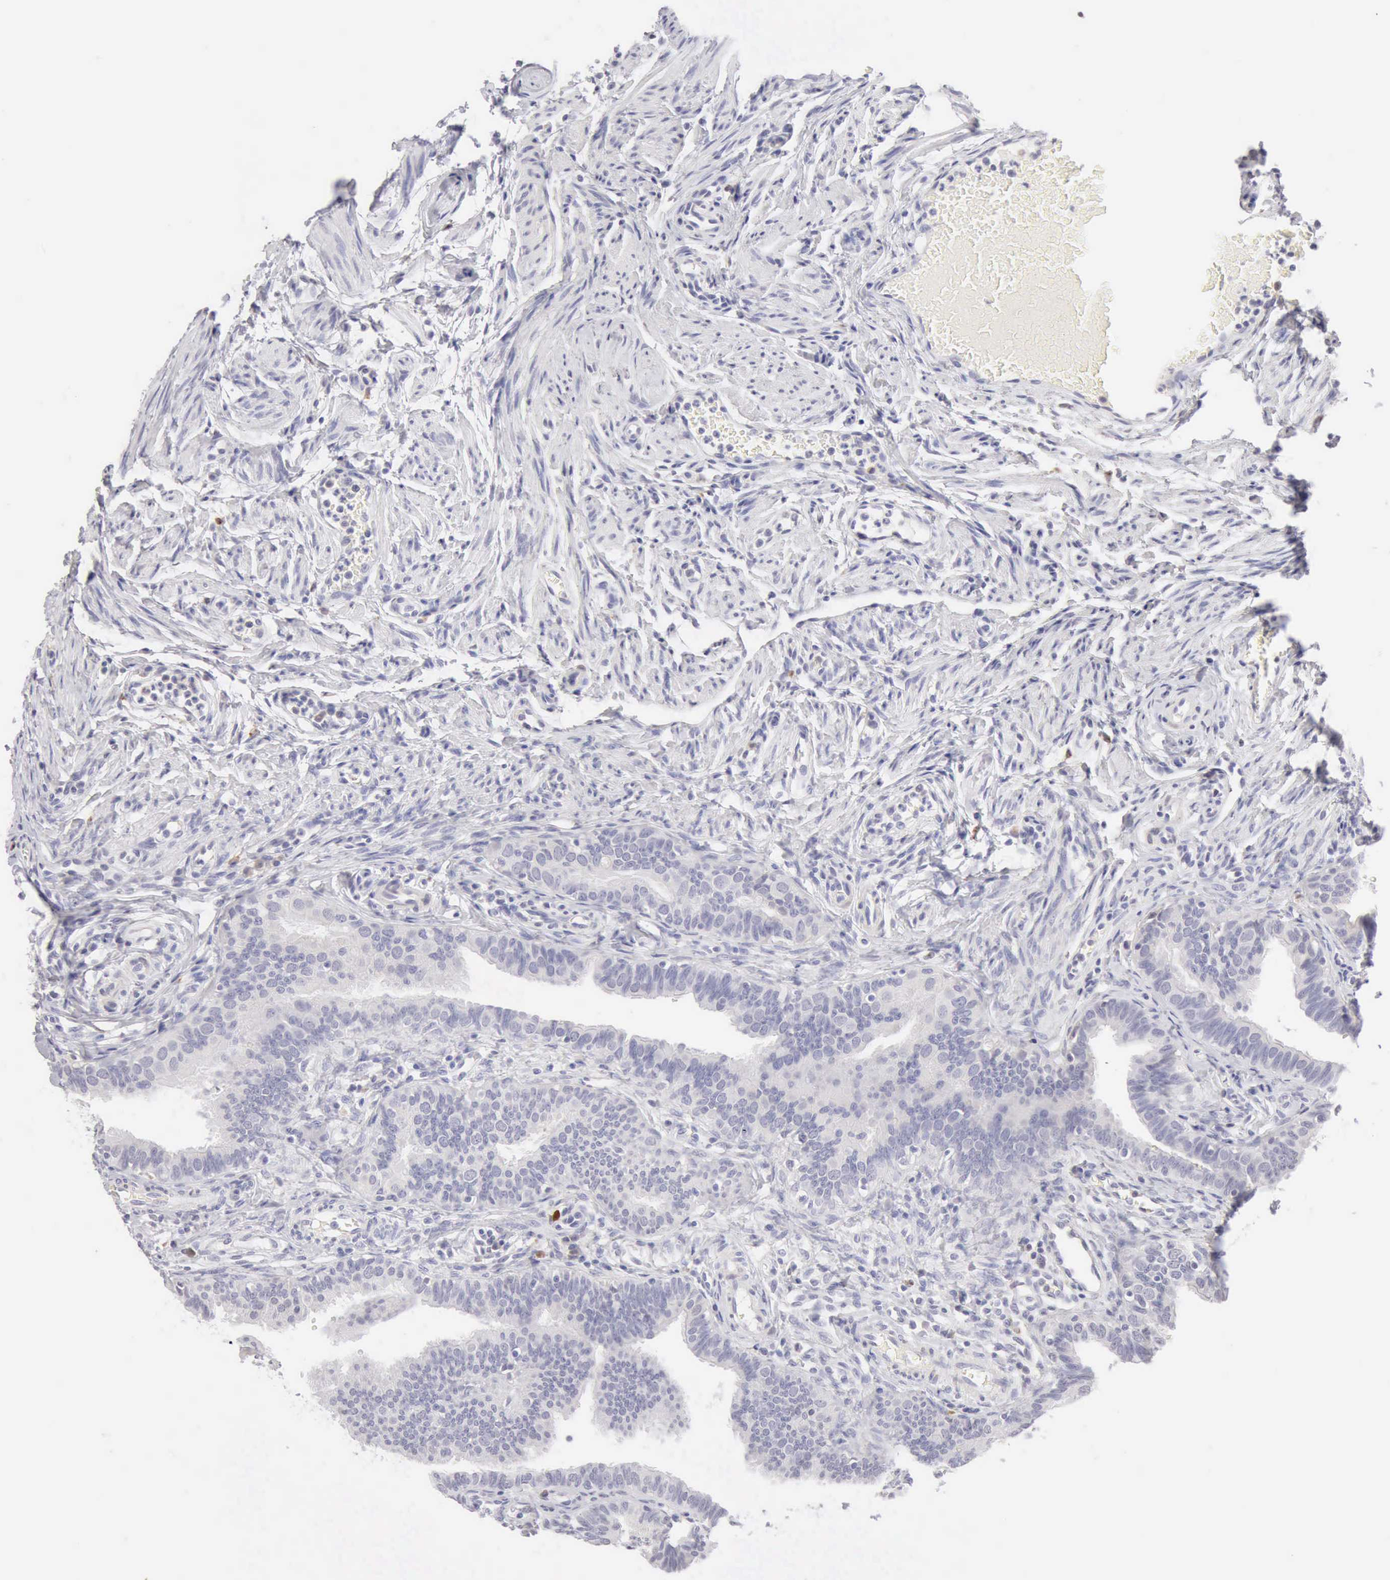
{"staining": {"intensity": "negative", "quantity": "none", "location": "none"}, "tissue": "fallopian tube", "cell_type": "Glandular cells", "image_type": "normal", "snomed": [{"axis": "morphology", "description": "Normal tissue, NOS"}, {"axis": "topography", "description": "Fallopian tube"}, {"axis": "topography", "description": "Ovary"}], "caption": "Glandular cells show no significant positivity in normal fallopian tube.", "gene": "RNASE1", "patient": {"sex": "female", "age": 51}}